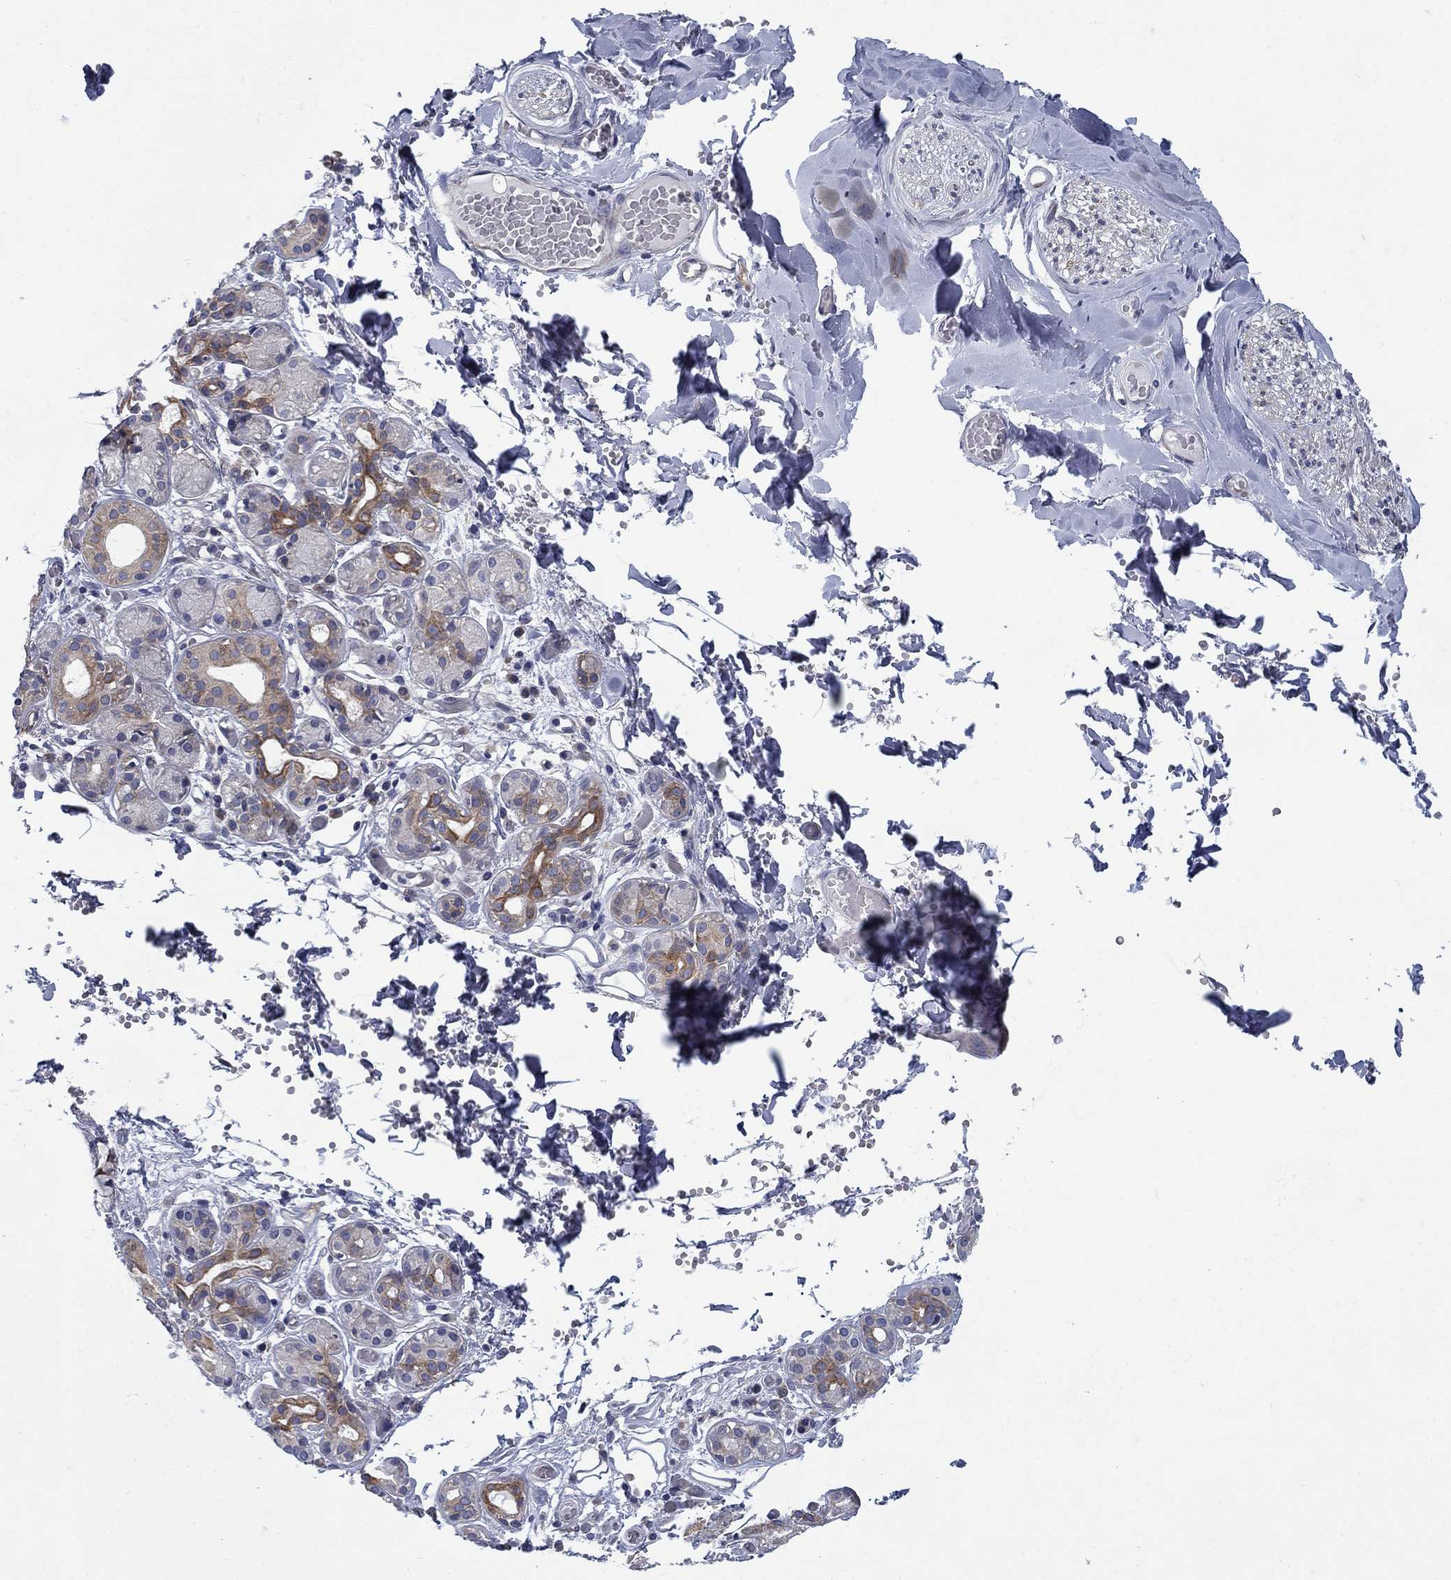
{"staining": {"intensity": "strong", "quantity": "<25%", "location": "cytoplasmic/membranous"}, "tissue": "salivary gland", "cell_type": "Glandular cells", "image_type": "normal", "snomed": [{"axis": "morphology", "description": "Normal tissue, NOS"}, {"axis": "topography", "description": "Salivary gland"}, {"axis": "topography", "description": "Peripheral nerve tissue"}], "caption": "An immunohistochemistry photomicrograph of normal tissue is shown. Protein staining in brown highlights strong cytoplasmic/membranous positivity in salivary gland within glandular cells.", "gene": "FXR1", "patient": {"sex": "male", "age": 71}}